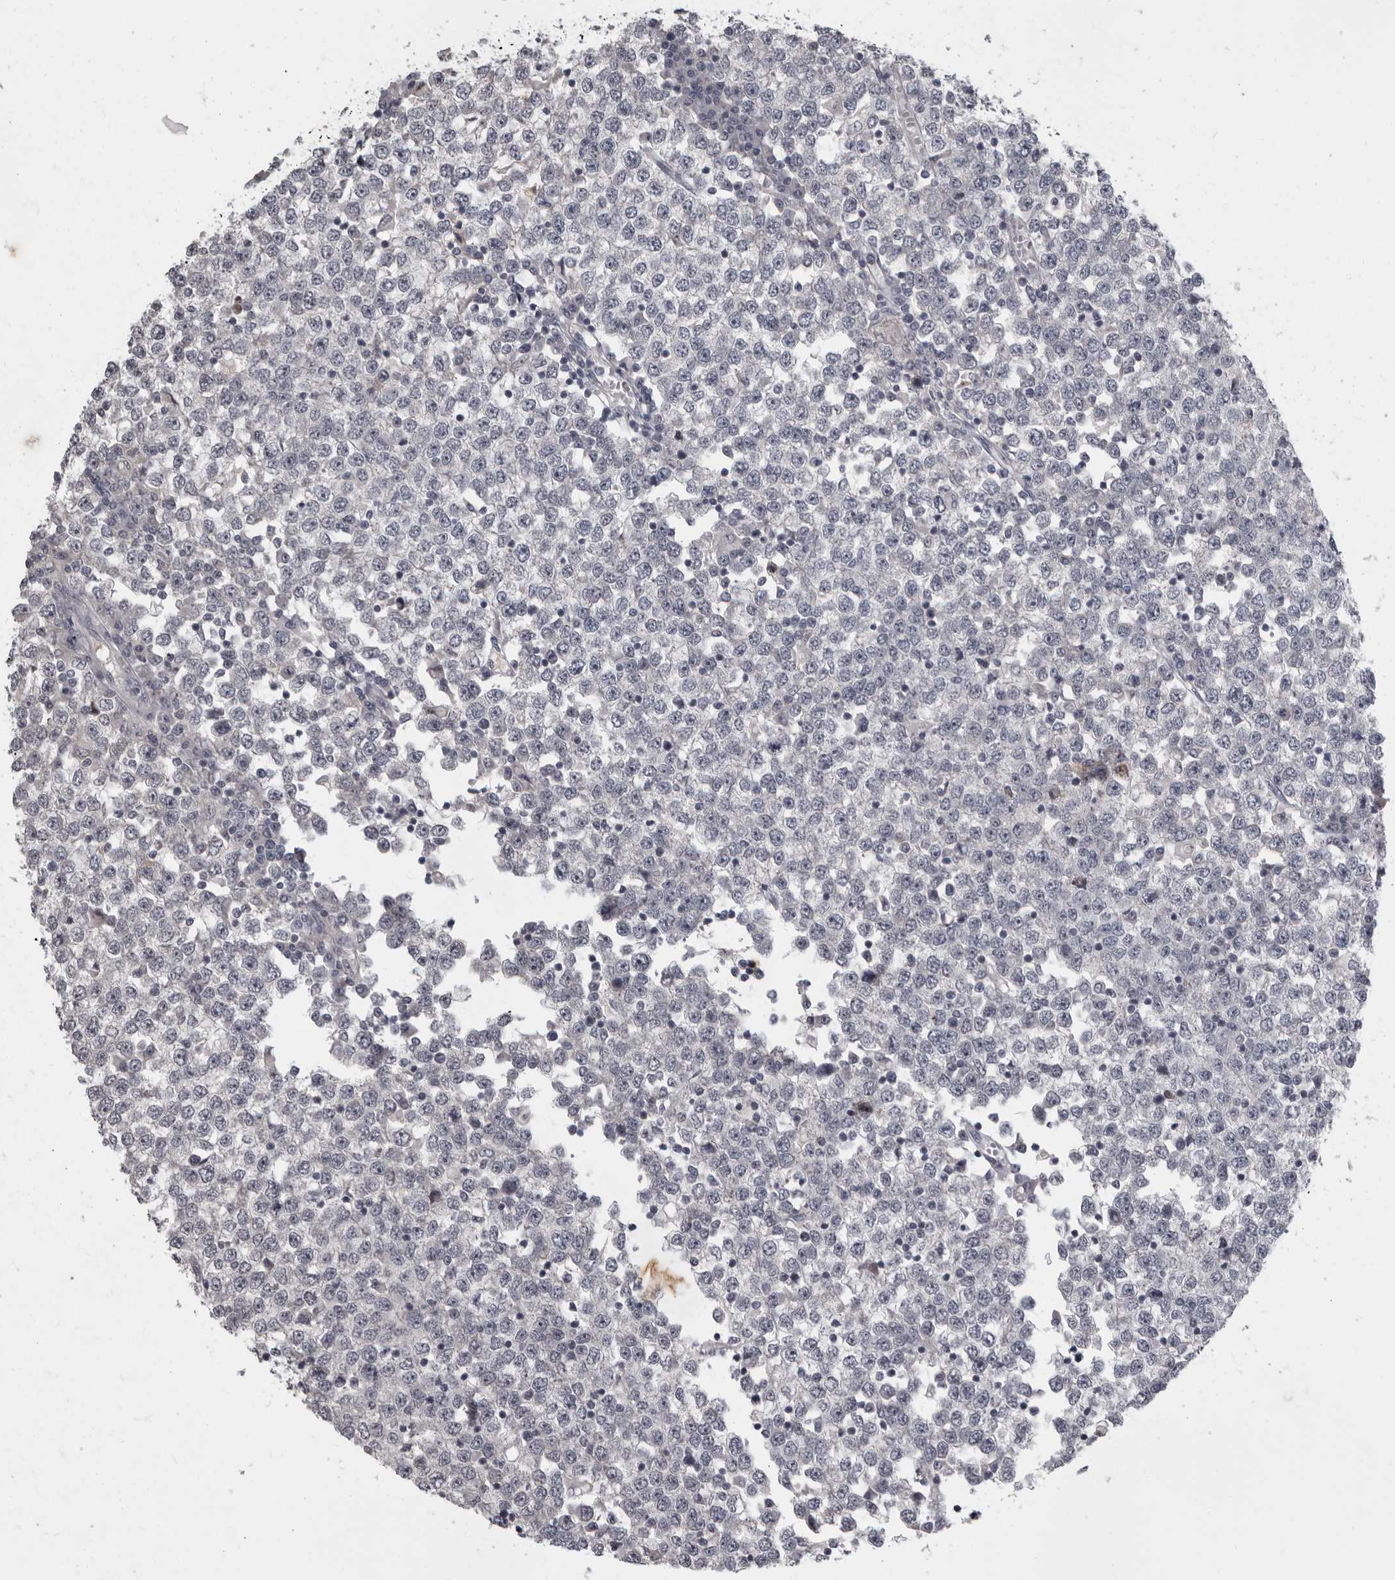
{"staining": {"intensity": "negative", "quantity": "none", "location": "none"}, "tissue": "testis cancer", "cell_type": "Tumor cells", "image_type": "cancer", "snomed": [{"axis": "morphology", "description": "Seminoma, NOS"}, {"axis": "topography", "description": "Testis"}], "caption": "This photomicrograph is of testis seminoma stained with IHC to label a protein in brown with the nuclei are counter-stained blue. There is no expression in tumor cells.", "gene": "MRTO4", "patient": {"sex": "male", "age": 65}}